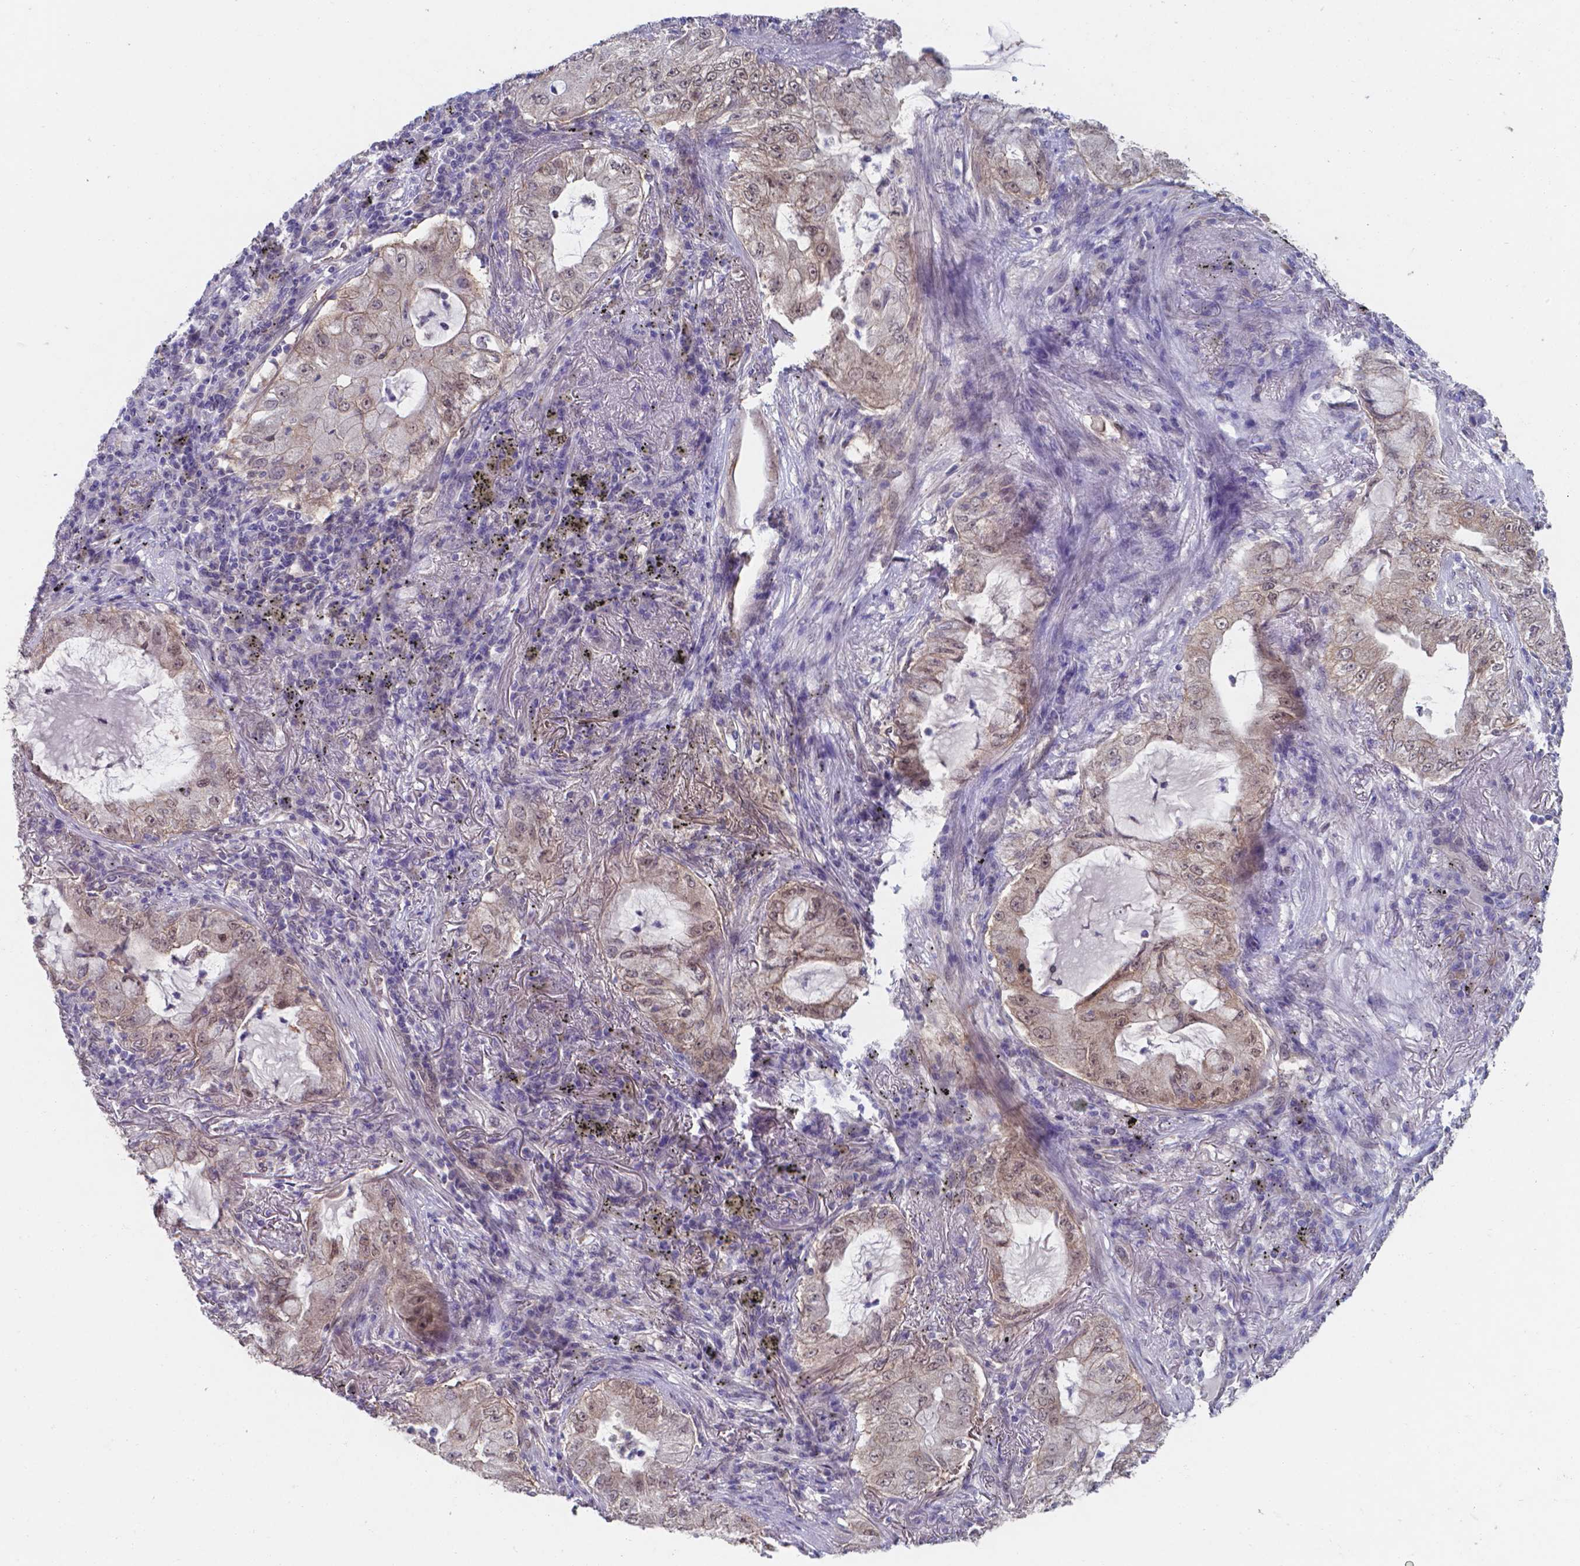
{"staining": {"intensity": "weak", "quantity": "25%-75%", "location": "cytoplasmic/membranous"}, "tissue": "lung cancer", "cell_type": "Tumor cells", "image_type": "cancer", "snomed": [{"axis": "morphology", "description": "Adenocarcinoma, NOS"}, {"axis": "topography", "description": "Lung"}], "caption": "The micrograph displays a brown stain indicating the presence of a protein in the cytoplasmic/membranous of tumor cells in adenocarcinoma (lung).", "gene": "UBE2E2", "patient": {"sex": "female", "age": 73}}